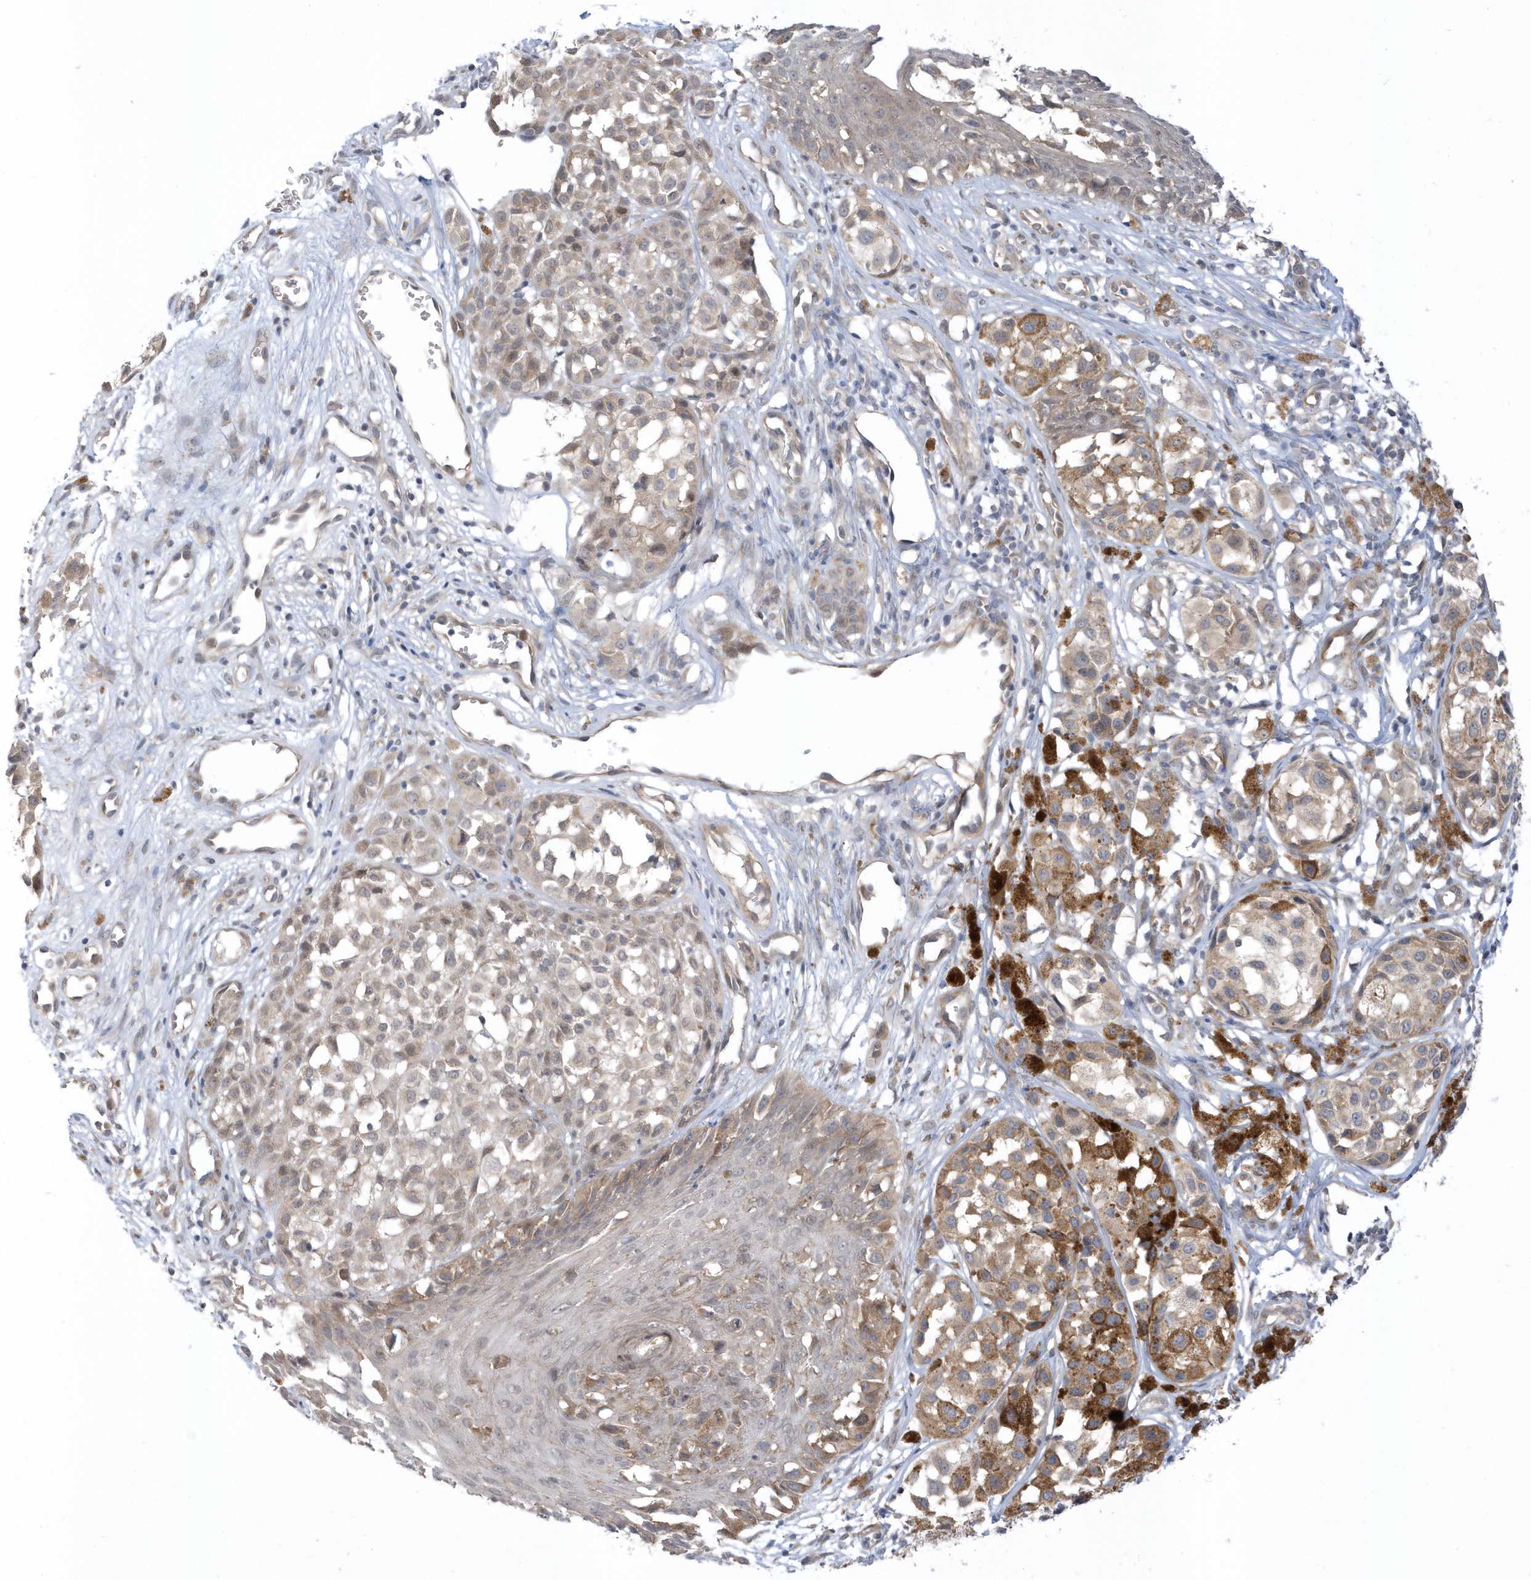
{"staining": {"intensity": "weak", "quantity": "25%-75%", "location": "cytoplasmic/membranous"}, "tissue": "melanoma", "cell_type": "Tumor cells", "image_type": "cancer", "snomed": [{"axis": "morphology", "description": "Malignant melanoma, NOS"}, {"axis": "topography", "description": "Skin of leg"}], "caption": "A brown stain highlights weak cytoplasmic/membranous staining of a protein in human melanoma tumor cells. The protein is shown in brown color, while the nuclei are stained blue.", "gene": "USP53", "patient": {"sex": "female", "age": 72}}